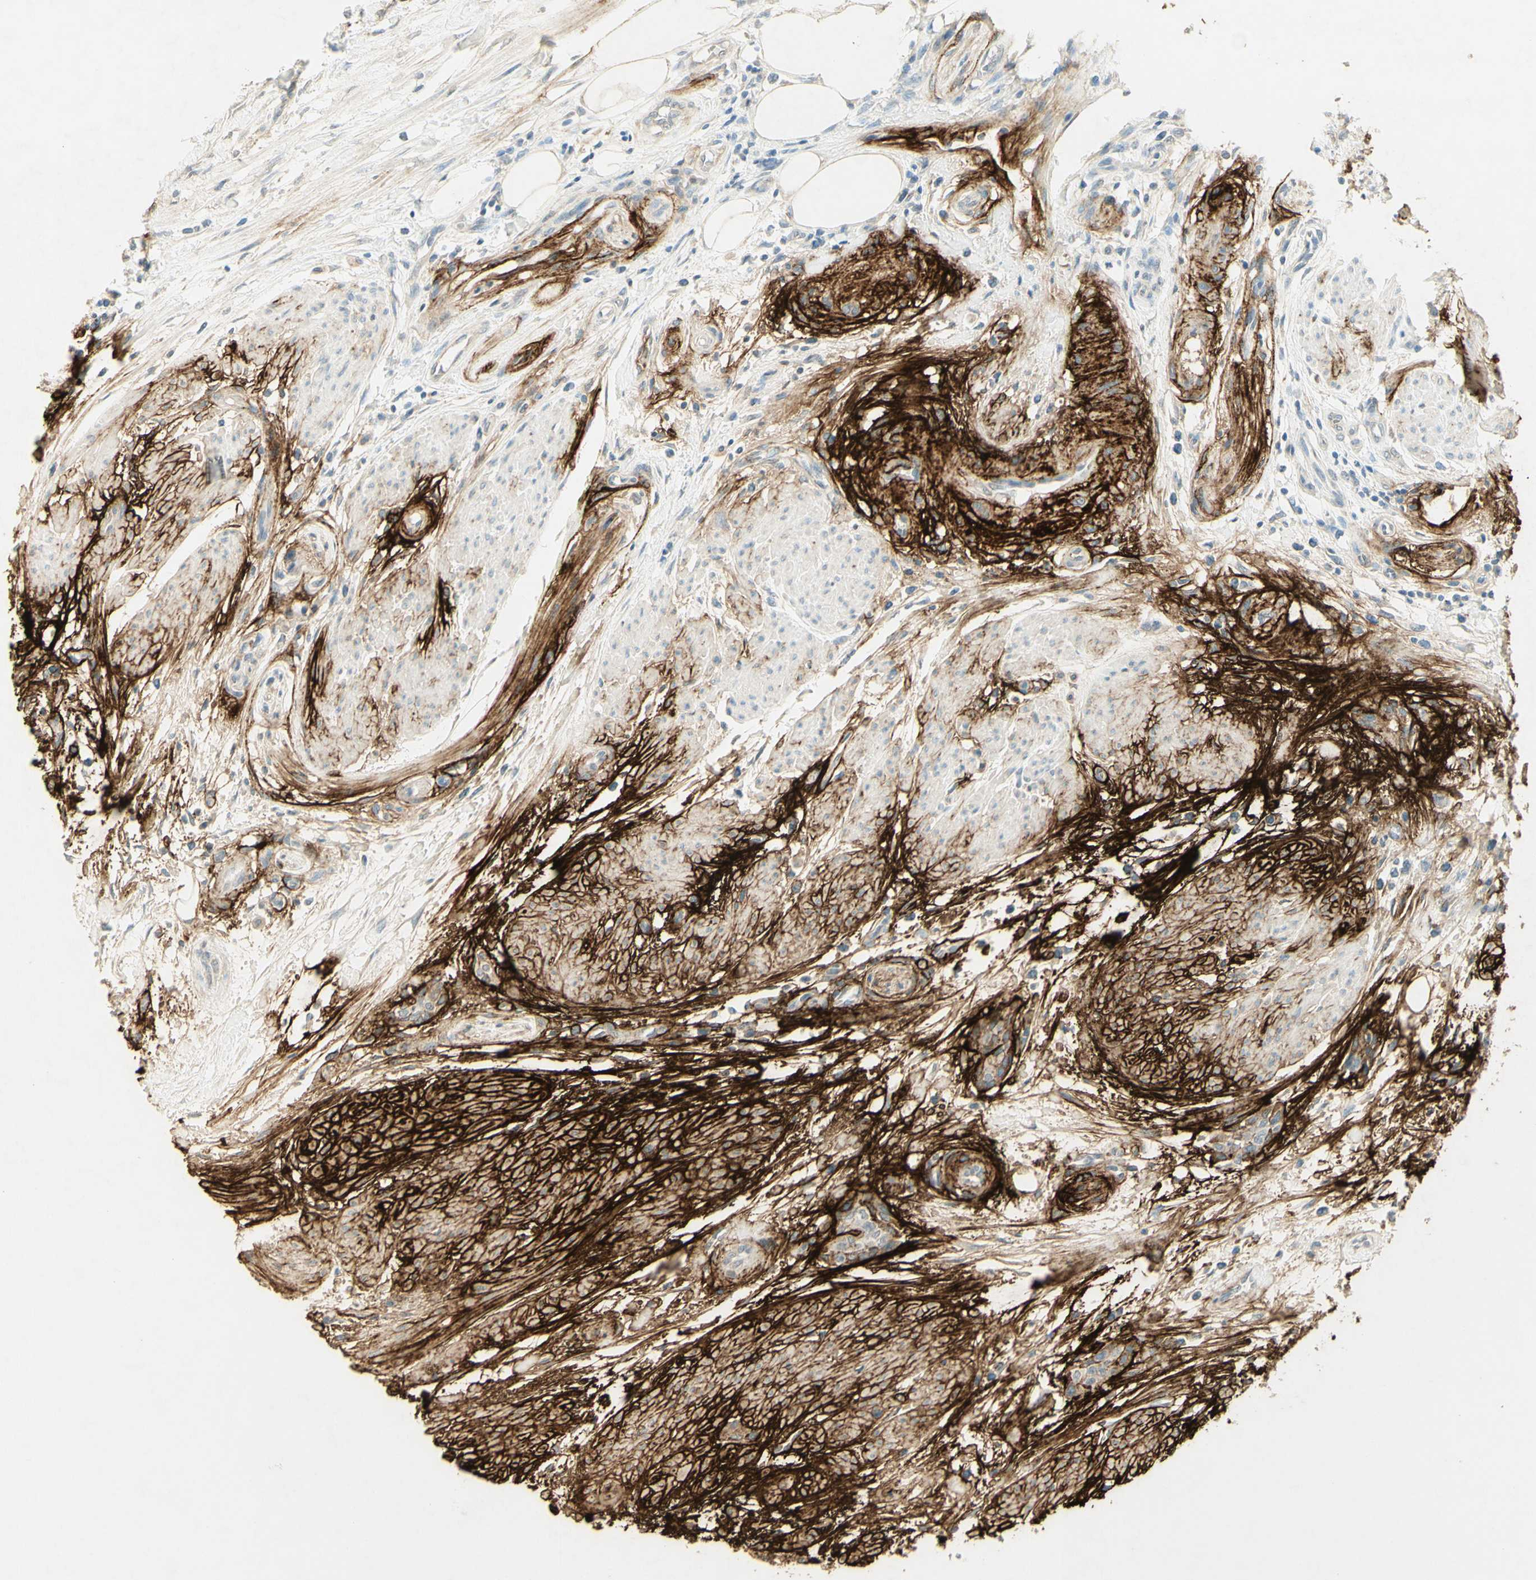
{"staining": {"intensity": "strong", "quantity": "25%-75%", "location": "cytoplasmic/membranous"}, "tissue": "urothelial cancer", "cell_type": "Tumor cells", "image_type": "cancer", "snomed": [{"axis": "morphology", "description": "Urothelial carcinoma, High grade"}, {"axis": "topography", "description": "Urinary bladder"}], "caption": "Strong cytoplasmic/membranous expression is present in about 25%-75% of tumor cells in urothelial cancer. (IHC, brightfield microscopy, high magnification).", "gene": "TNN", "patient": {"sex": "male", "age": 35}}